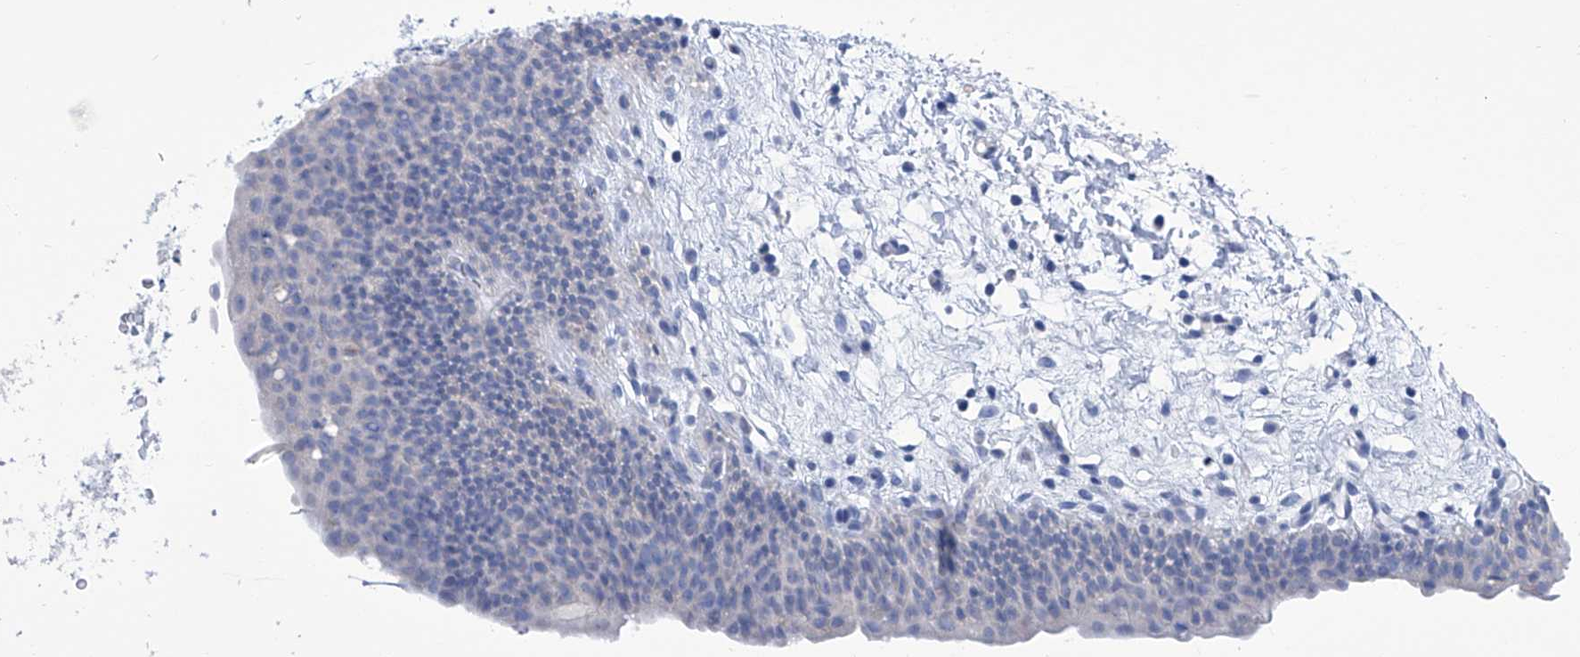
{"staining": {"intensity": "negative", "quantity": "none", "location": "none"}, "tissue": "urinary bladder", "cell_type": "Urothelial cells", "image_type": "normal", "snomed": [{"axis": "morphology", "description": "Normal tissue, NOS"}, {"axis": "topography", "description": "Urinary bladder"}], "caption": "DAB immunohistochemical staining of benign human urinary bladder displays no significant positivity in urothelial cells.", "gene": "IMPA2", "patient": {"sex": "male", "age": 83}}